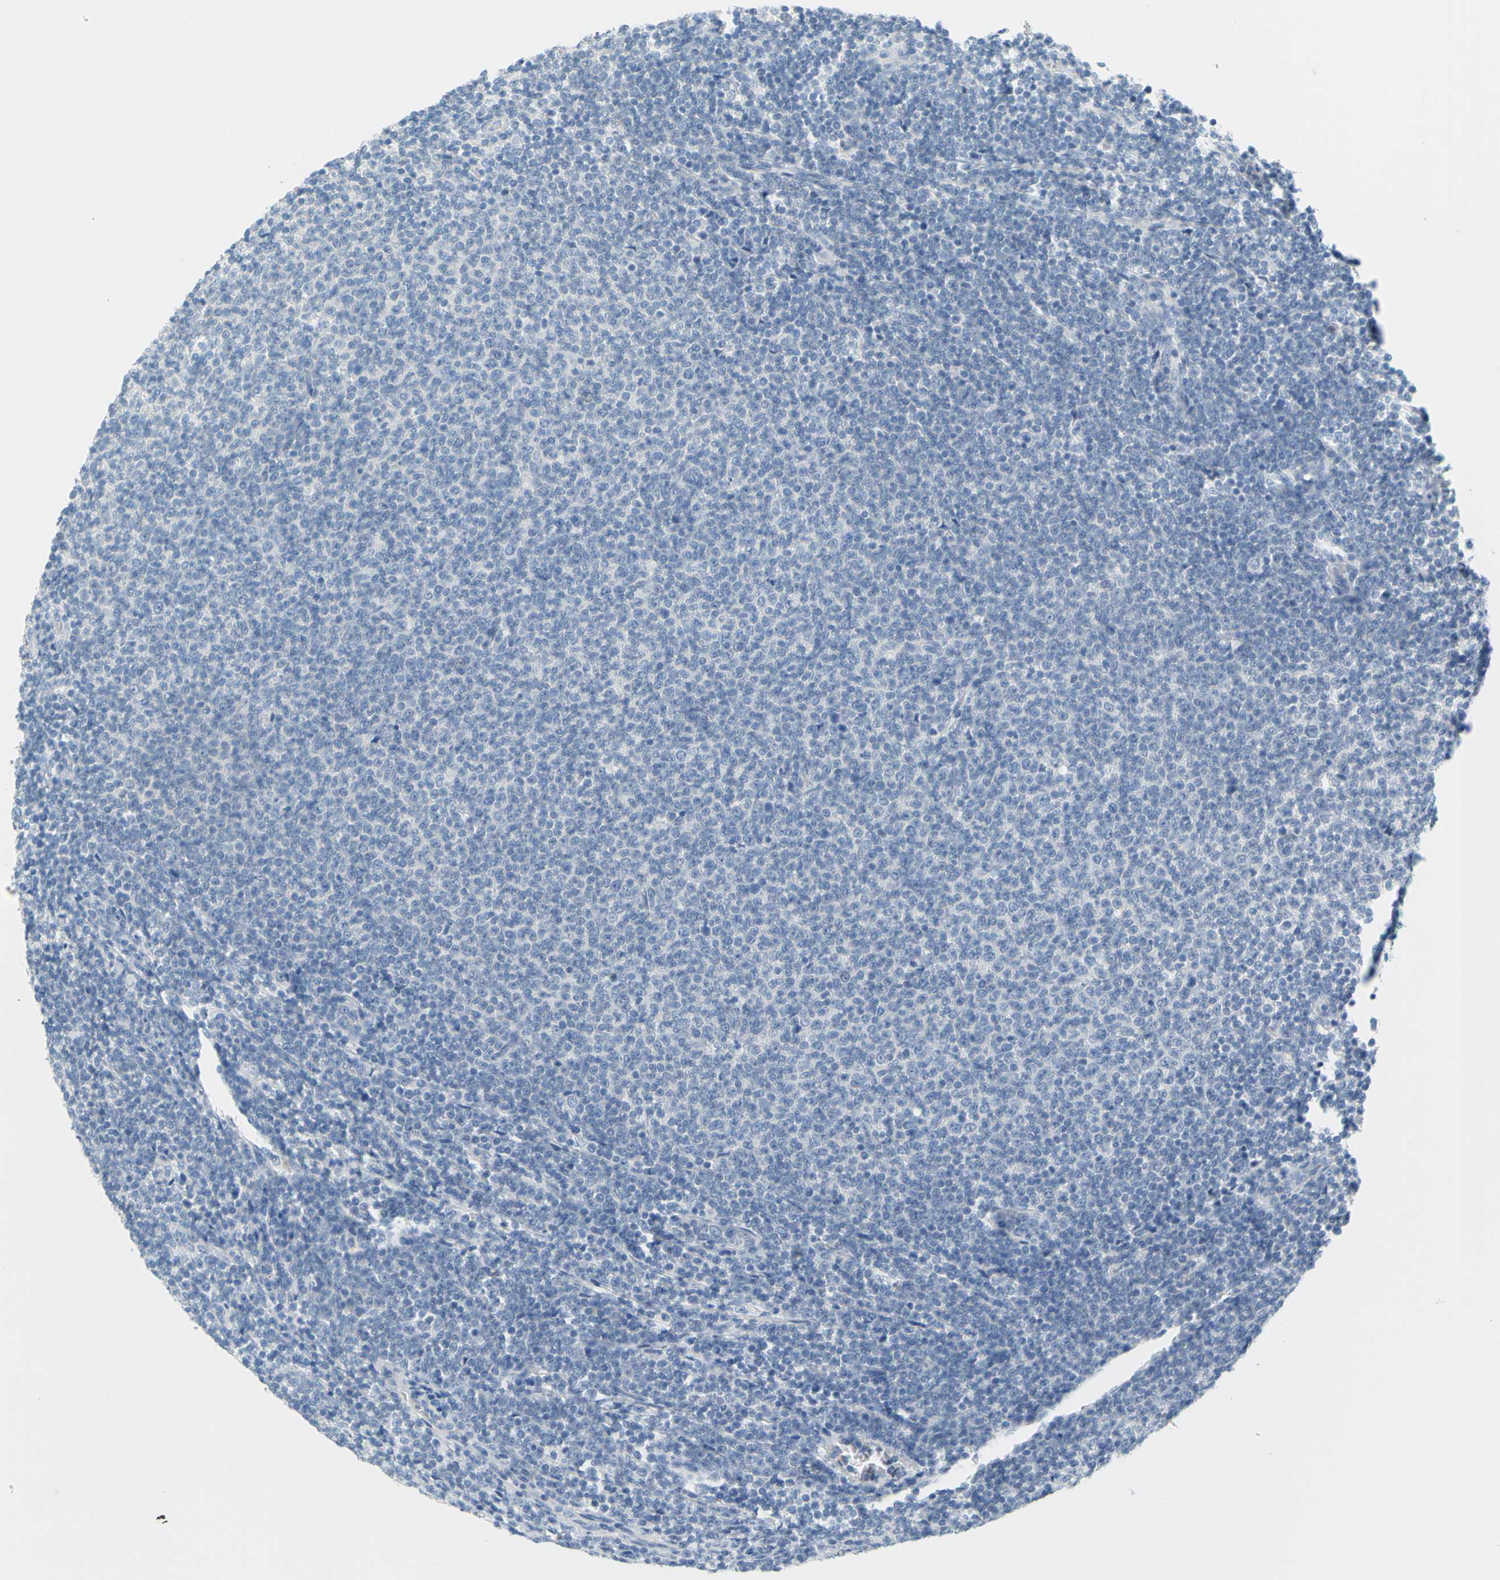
{"staining": {"intensity": "negative", "quantity": "none", "location": "none"}, "tissue": "lymphoma", "cell_type": "Tumor cells", "image_type": "cancer", "snomed": [{"axis": "morphology", "description": "Malignant lymphoma, non-Hodgkin's type, Low grade"}, {"axis": "topography", "description": "Lymph node"}], "caption": "Human lymphoma stained for a protein using immunohistochemistry shows no expression in tumor cells.", "gene": "DCT", "patient": {"sex": "male", "age": 66}}